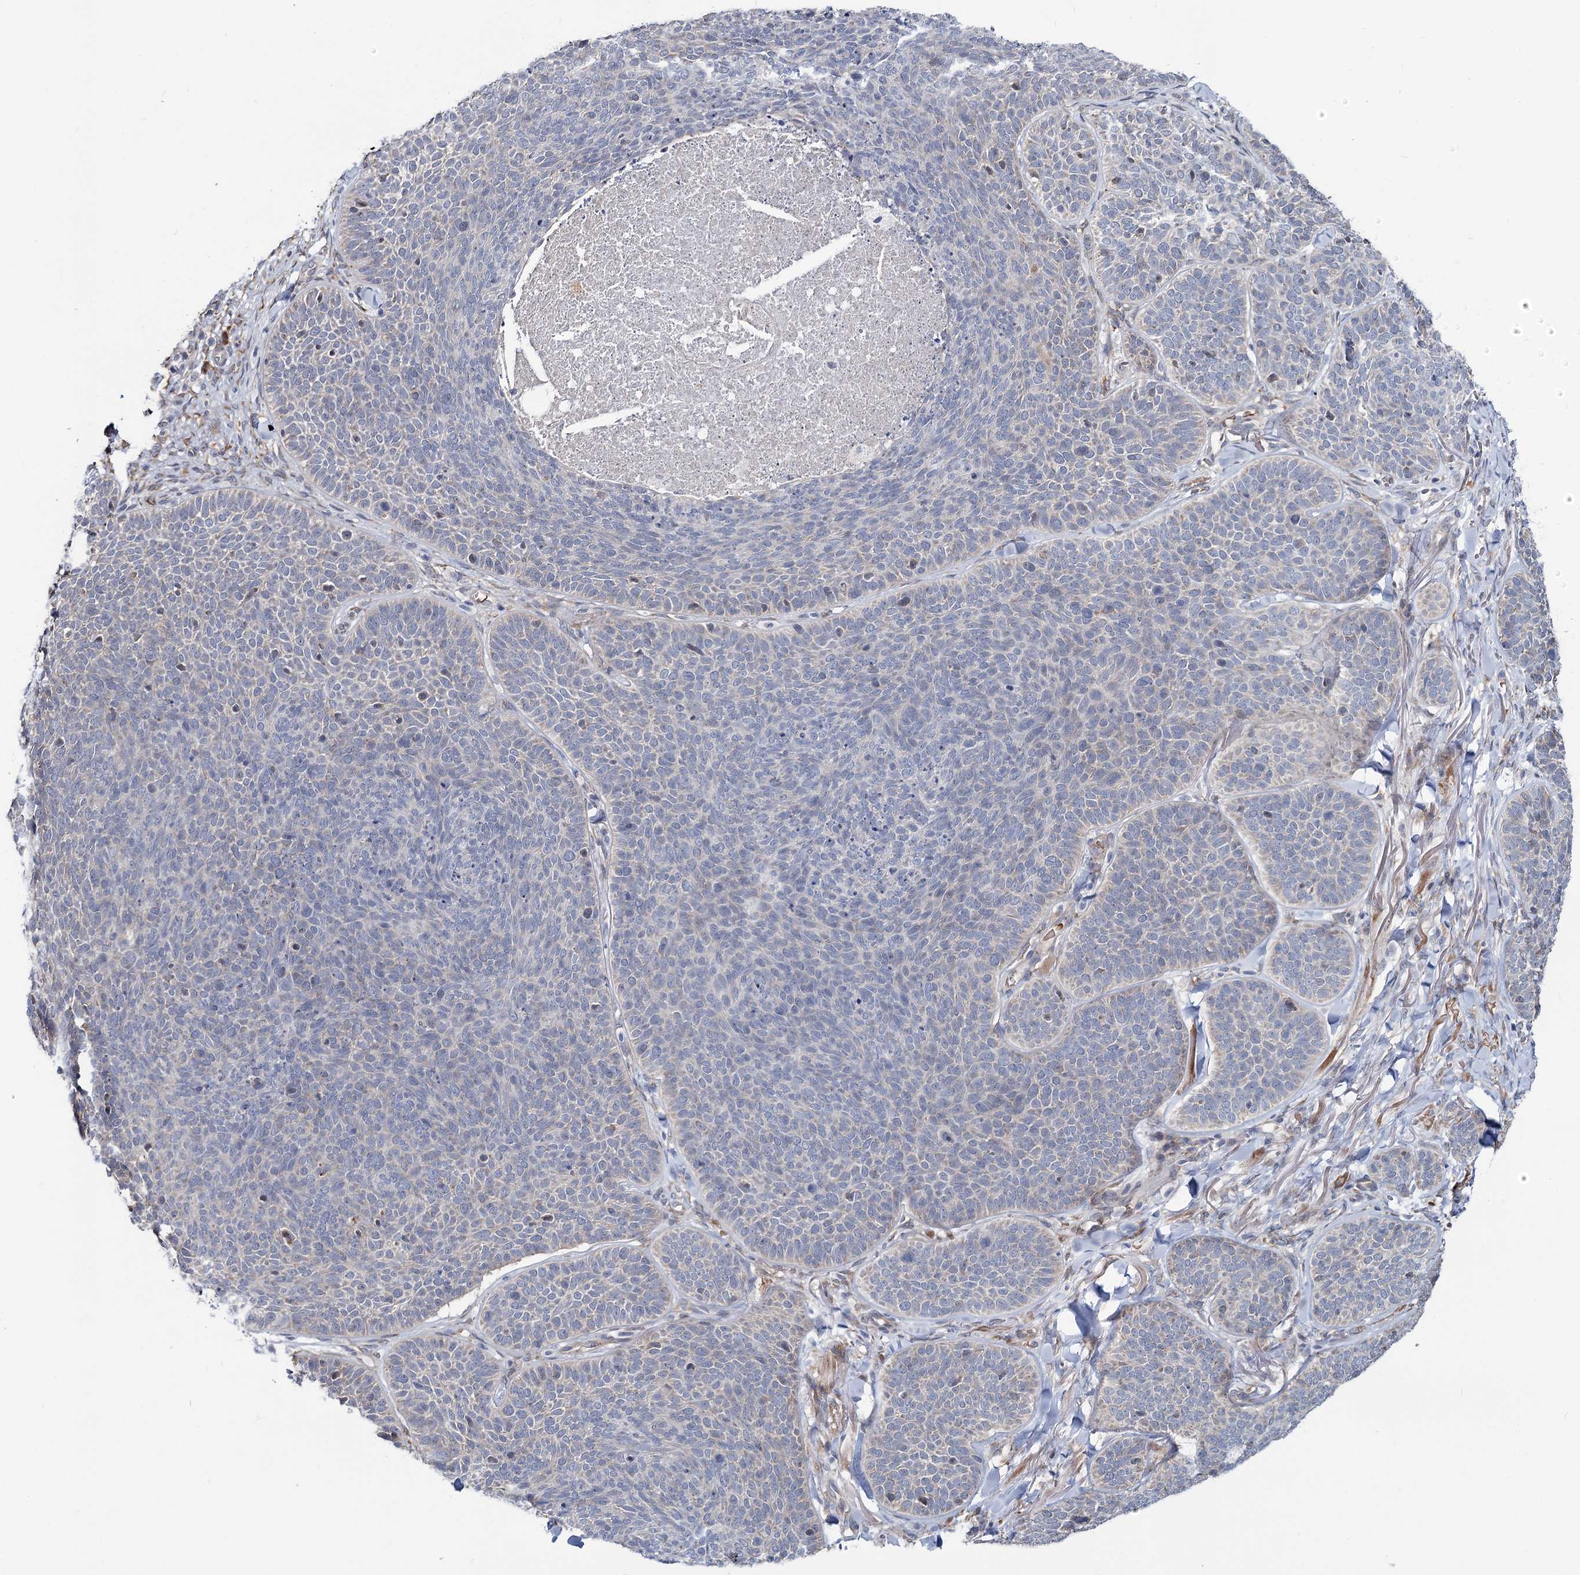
{"staining": {"intensity": "negative", "quantity": "none", "location": "none"}, "tissue": "skin cancer", "cell_type": "Tumor cells", "image_type": "cancer", "snomed": [{"axis": "morphology", "description": "Basal cell carcinoma"}, {"axis": "topography", "description": "Skin"}], "caption": "An IHC histopathology image of skin cancer is shown. There is no staining in tumor cells of skin cancer.", "gene": "CIB4", "patient": {"sex": "male", "age": 85}}